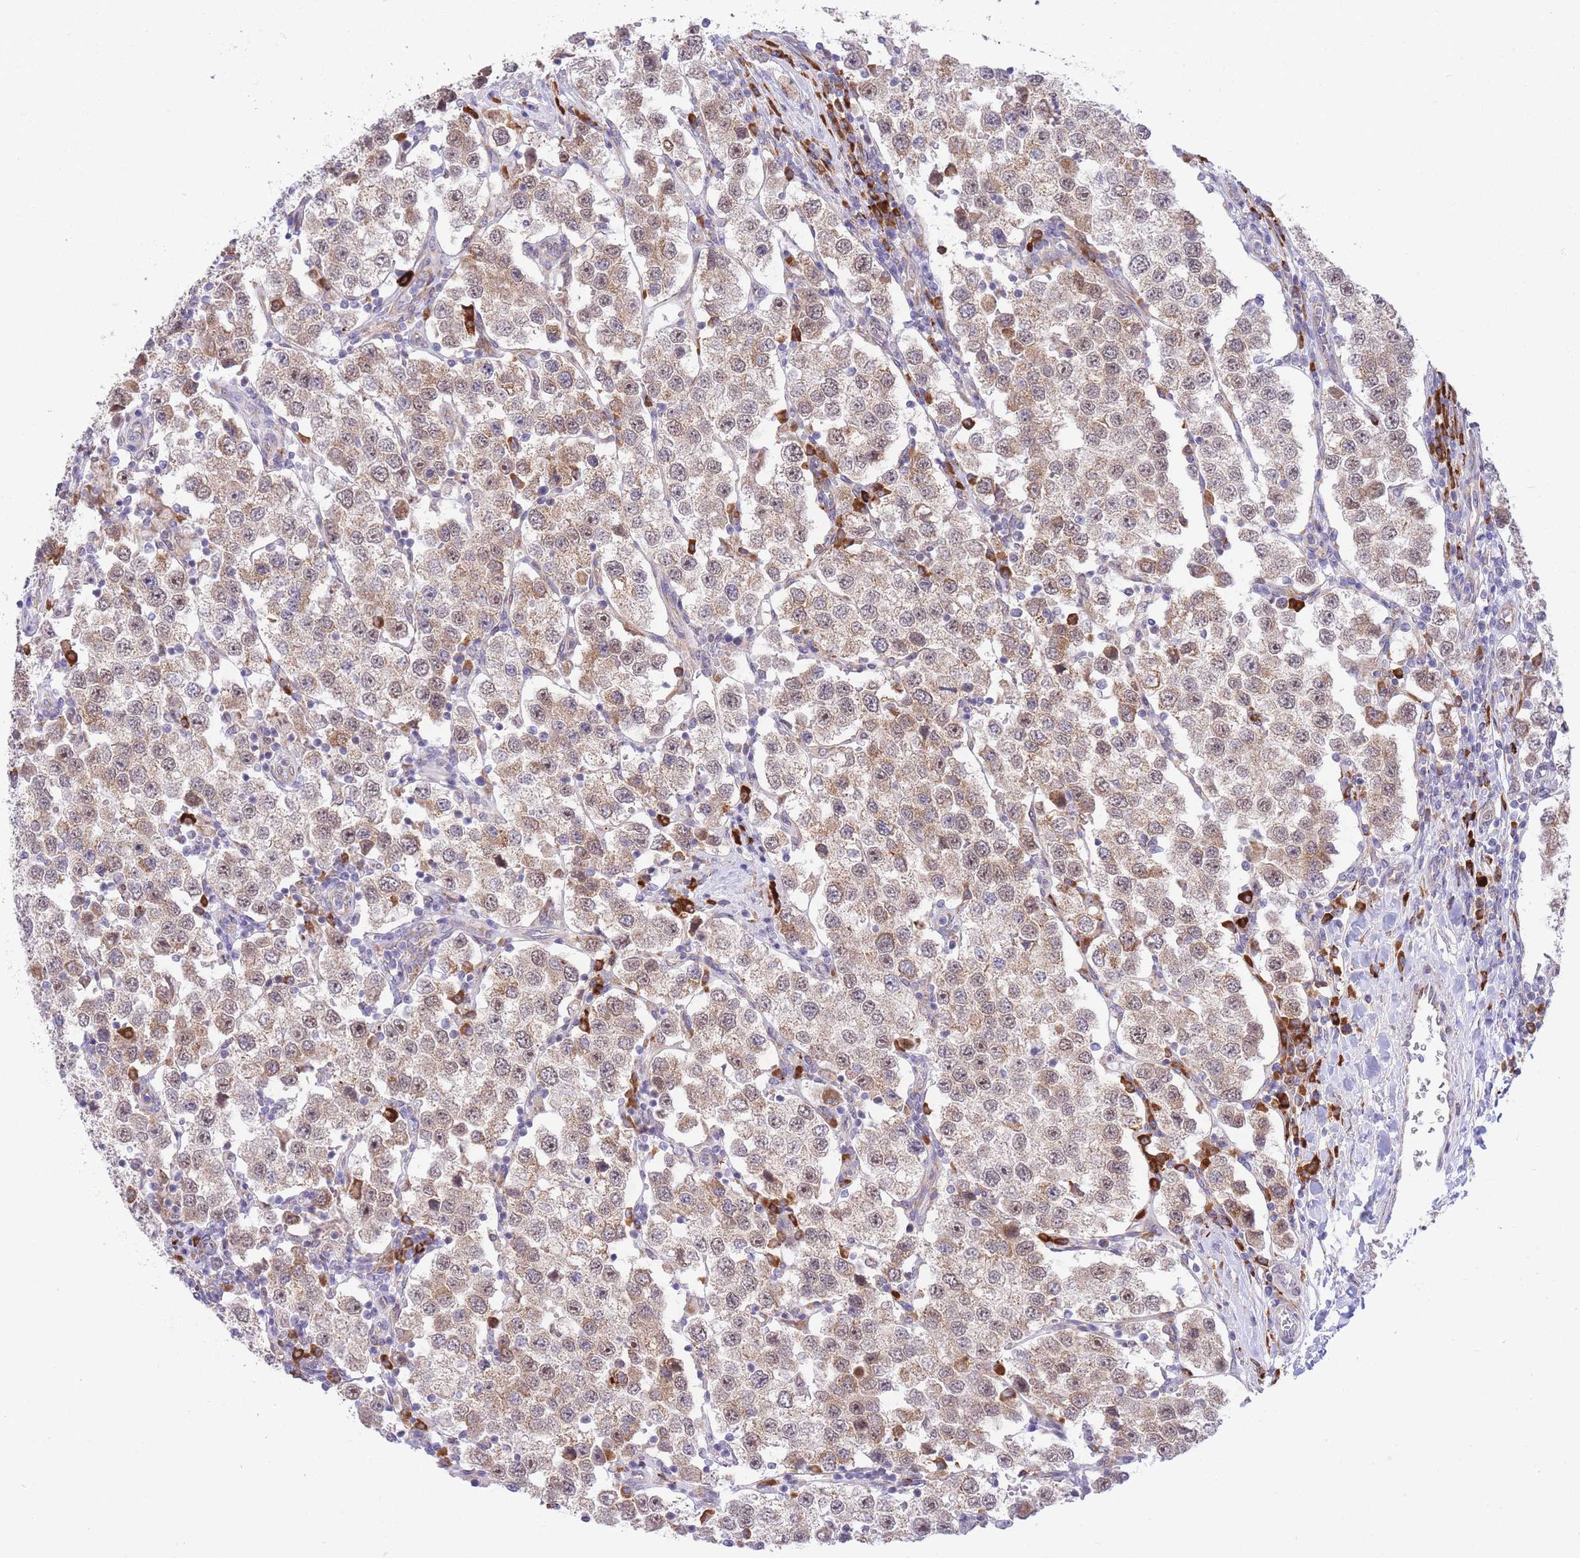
{"staining": {"intensity": "moderate", "quantity": ">75%", "location": "cytoplasmic/membranous,nuclear"}, "tissue": "testis cancer", "cell_type": "Tumor cells", "image_type": "cancer", "snomed": [{"axis": "morphology", "description": "Seminoma, NOS"}, {"axis": "topography", "description": "Testis"}], "caption": "Immunohistochemical staining of testis seminoma demonstrates medium levels of moderate cytoplasmic/membranous and nuclear positivity in approximately >75% of tumor cells. The protein of interest is stained brown, and the nuclei are stained in blue (DAB IHC with brightfield microscopy, high magnification).", "gene": "EXOSC8", "patient": {"sex": "male", "age": 37}}